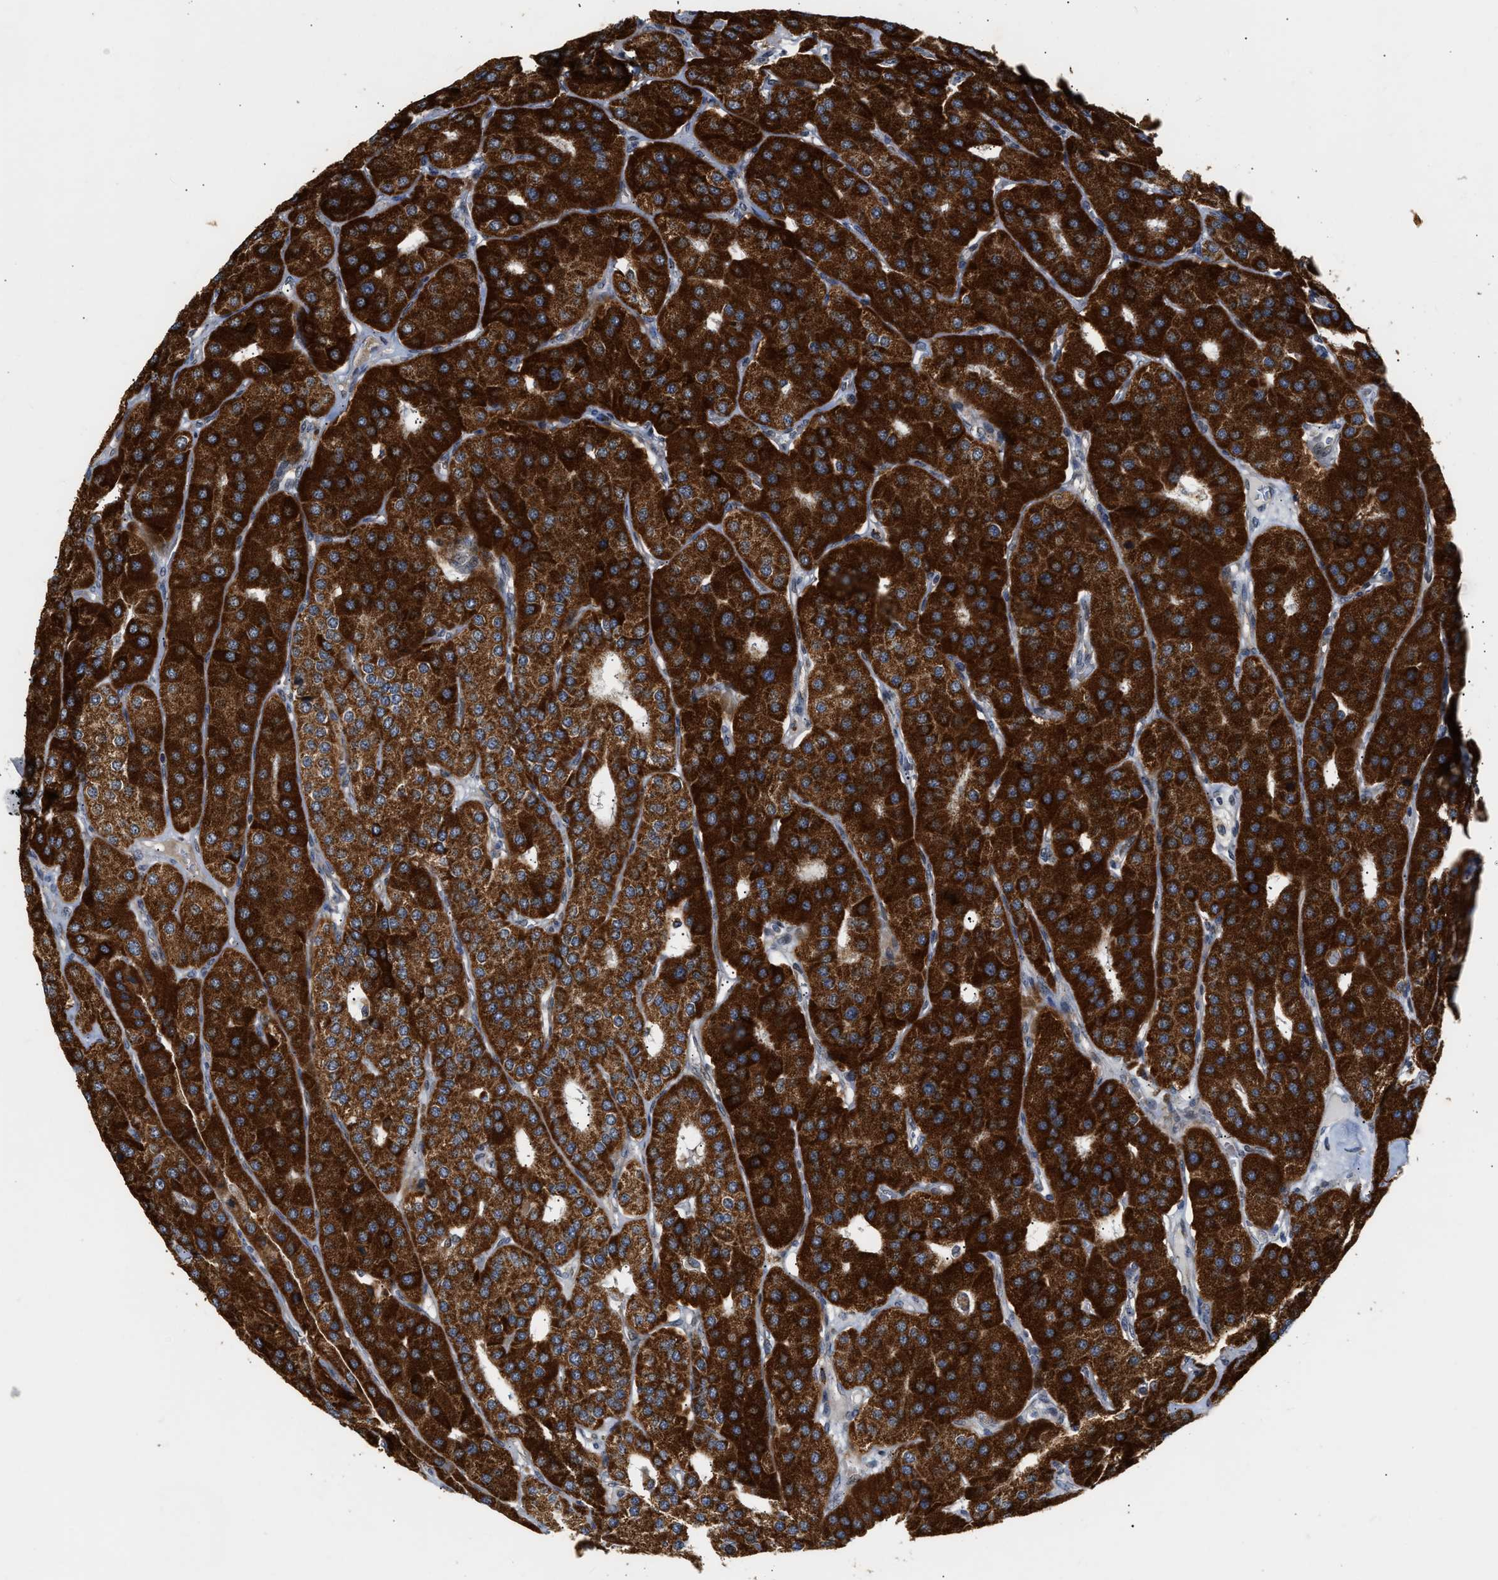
{"staining": {"intensity": "strong", "quantity": ">75%", "location": "cytoplasmic/membranous,nuclear"}, "tissue": "parathyroid gland", "cell_type": "Glandular cells", "image_type": "normal", "snomed": [{"axis": "morphology", "description": "Normal tissue, NOS"}, {"axis": "morphology", "description": "Adenoma, NOS"}, {"axis": "topography", "description": "Parathyroid gland"}], "caption": "This photomicrograph demonstrates unremarkable parathyroid gland stained with IHC to label a protein in brown. The cytoplasmic/membranous,nuclear of glandular cells show strong positivity for the protein. Nuclei are counter-stained blue.", "gene": "DEPTOR", "patient": {"sex": "female", "age": 86}}